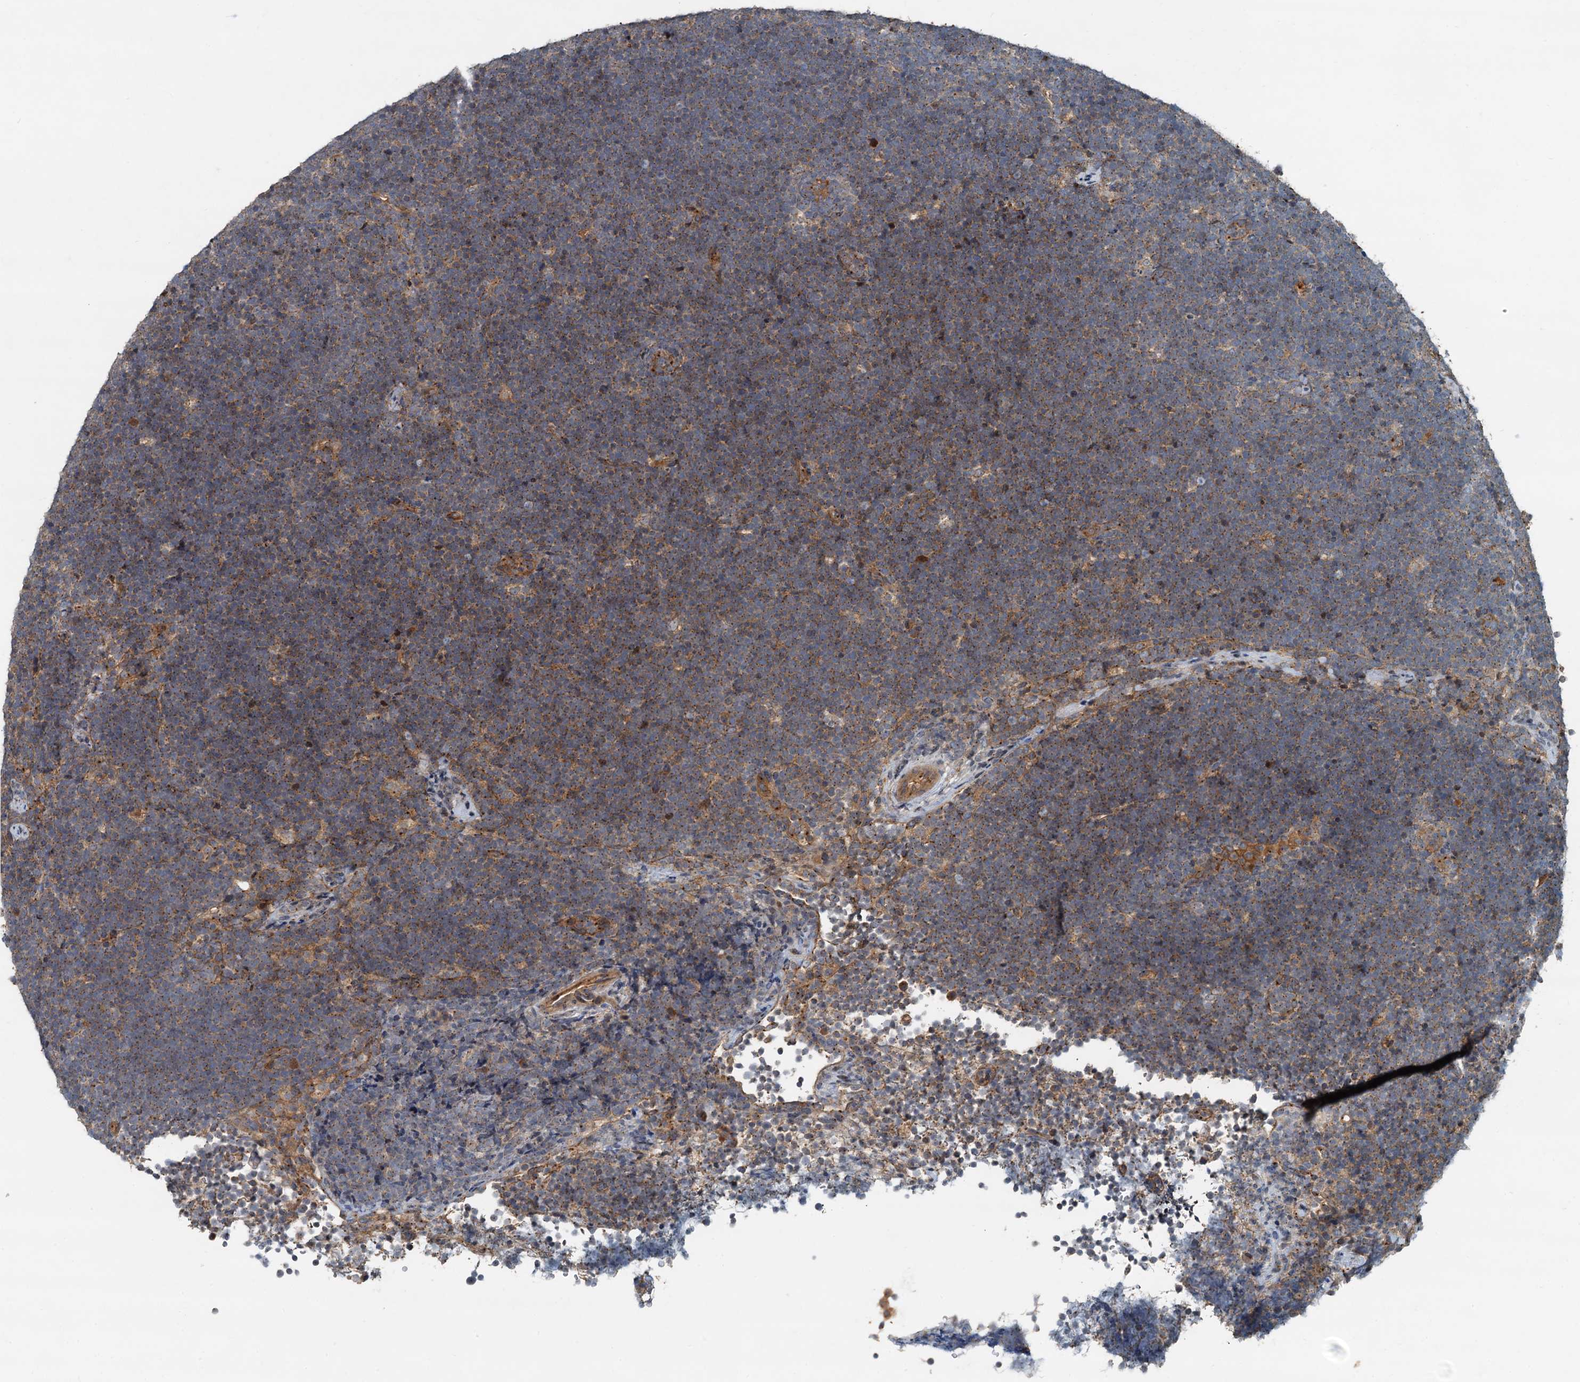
{"staining": {"intensity": "weak", "quantity": "25%-75%", "location": "cytoplasmic/membranous"}, "tissue": "lymphoma", "cell_type": "Tumor cells", "image_type": "cancer", "snomed": [{"axis": "morphology", "description": "Malignant lymphoma, non-Hodgkin's type, High grade"}, {"axis": "topography", "description": "Lymph node"}], "caption": "Tumor cells demonstrate low levels of weak cytoplasmic/membranous positivity in about 25%-75% of cells in lymphoma.", "gene": "CEP68", "patient": {"sex": "male", "age": 13}}